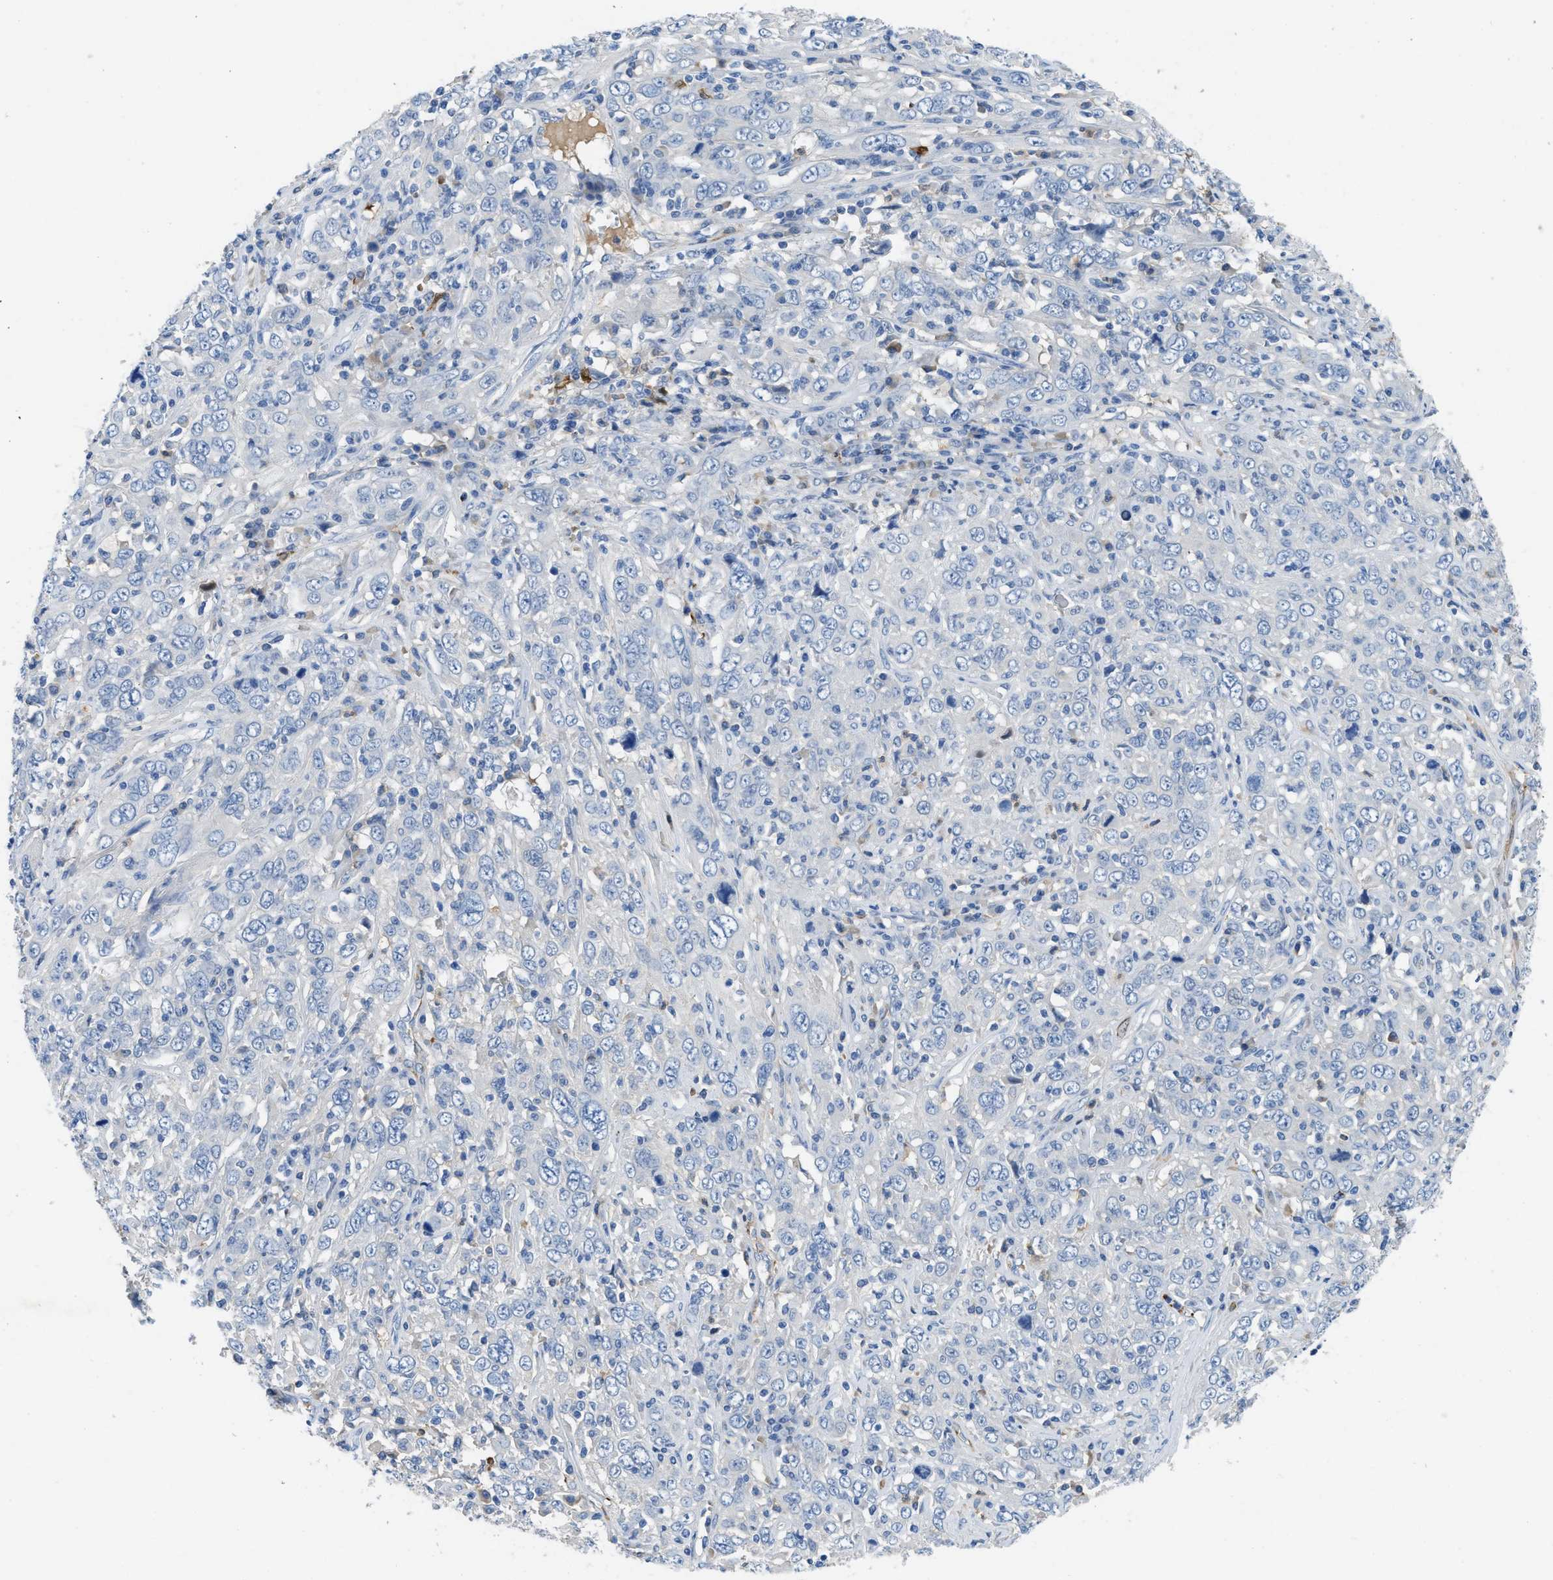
{"staining": {"intensity": "negative", "quantity": "none", "location": "none"}, "tissue": "cervical cancer", "cell_type": "Tumor cells", "image_type": "cancer", "snomed": [{"axis": "morphology", "description": "Squamous cell carcinoma, NOS"}, {"axis": "topography", "description": "Cervix"}], "caption": "Tumor cells show no significant protein expression in cervical cancer.", "gene": "SPEG", "patient": {"sex": "female", "age": 46}}